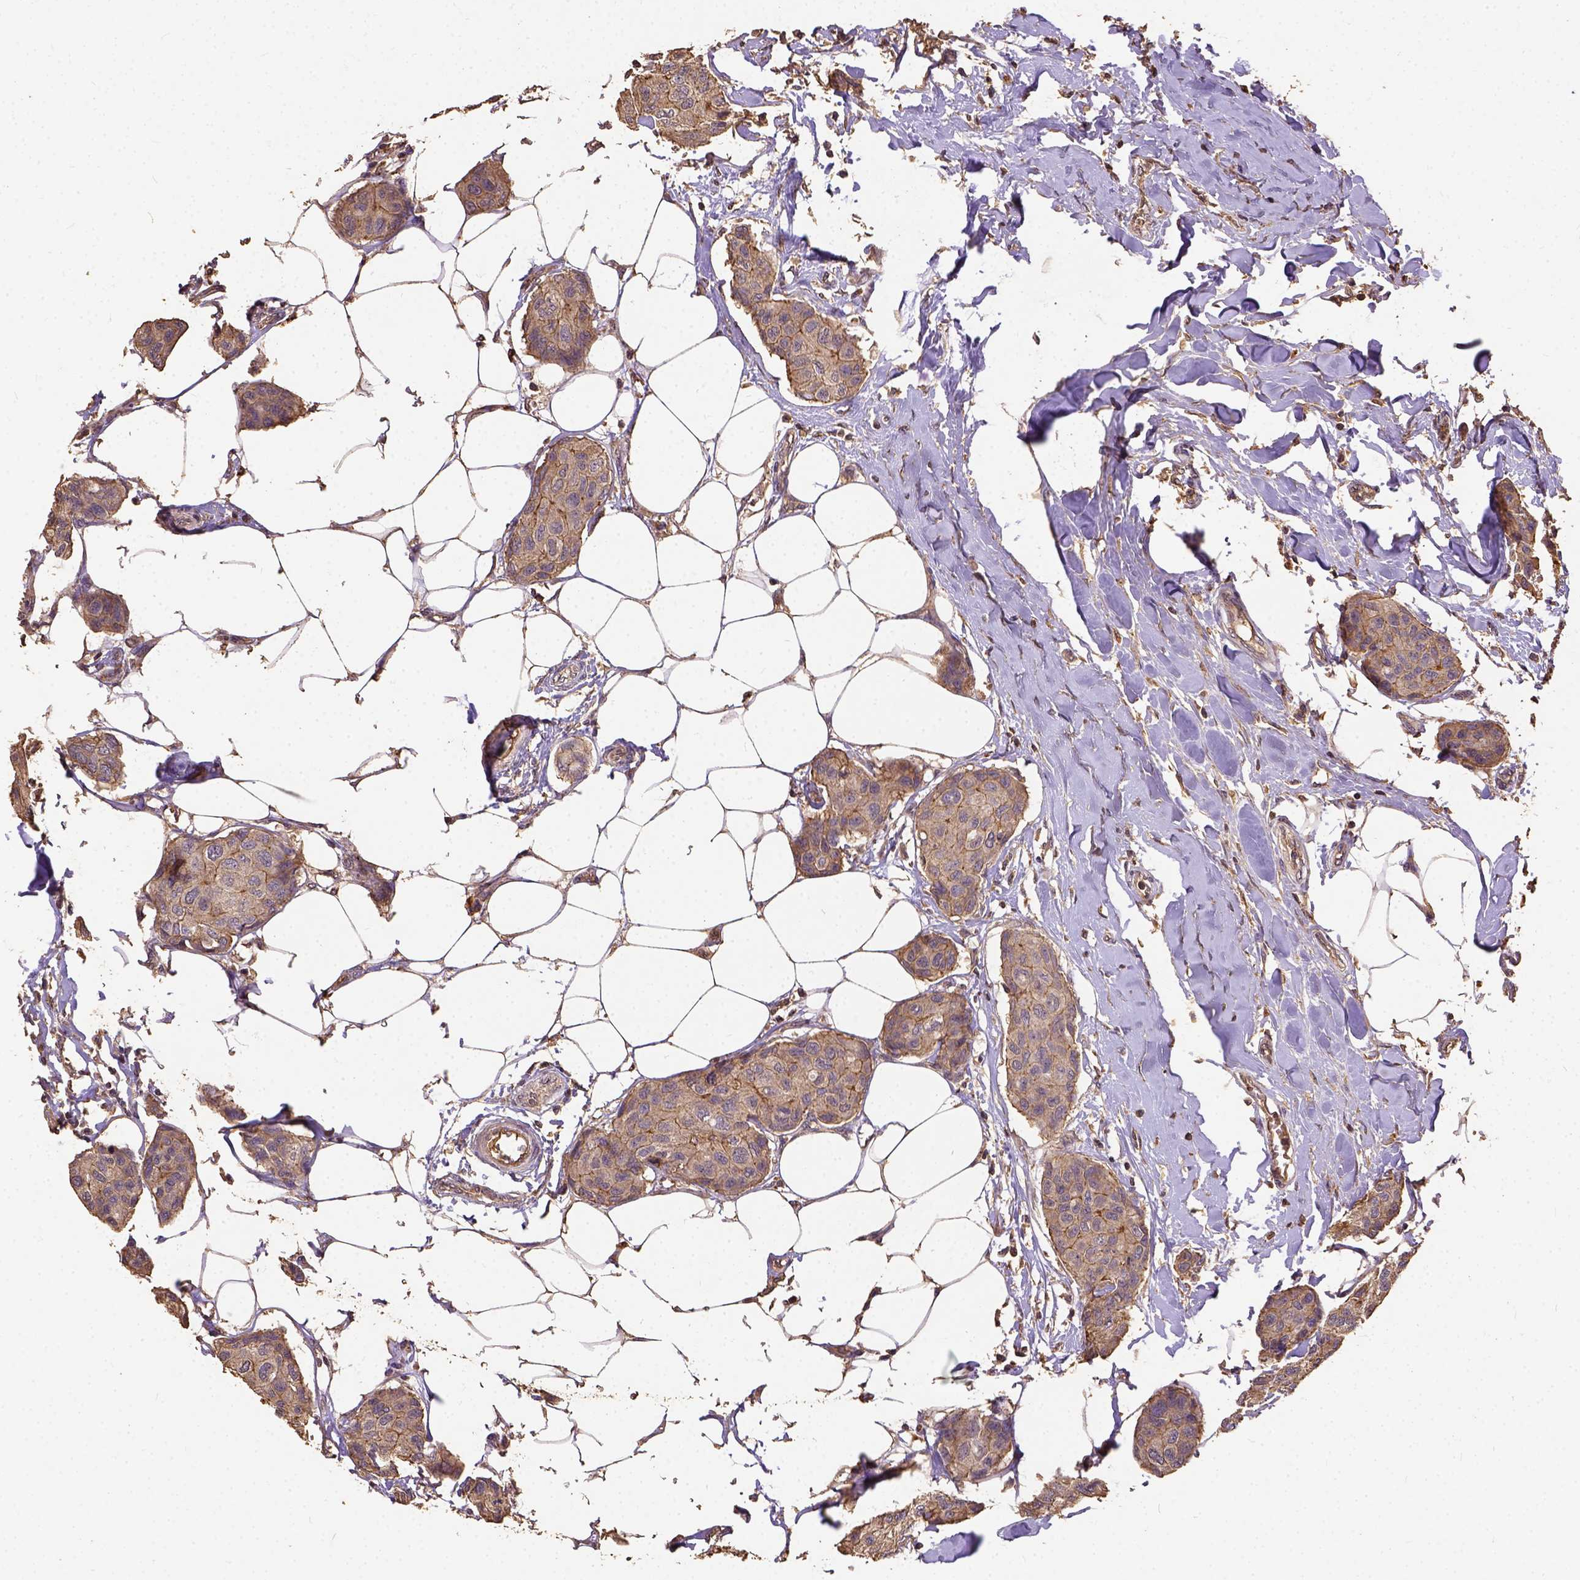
{"staining": {"intensity": "moderate", "quantity": "25%-75%", "location": "cytoplasmic/membranous"}, "tissue": "breast cancer", "cell_type": "Tumor cells", "image_type": "cancer", "snomed": [{"axis": "morphology", "description": "Duct carcinoma"}, {"axis": "topography", "description": "Breast"}], "caption": "This micrograph reveals IHC staining of intraductal carcinoma (breast), with medium moderate cytoplasmic/membranous expression in approximately 25%-75% of tumor cells.", "gene": "ATP1B3", "patient": {"sex": "female", "age": 80}}